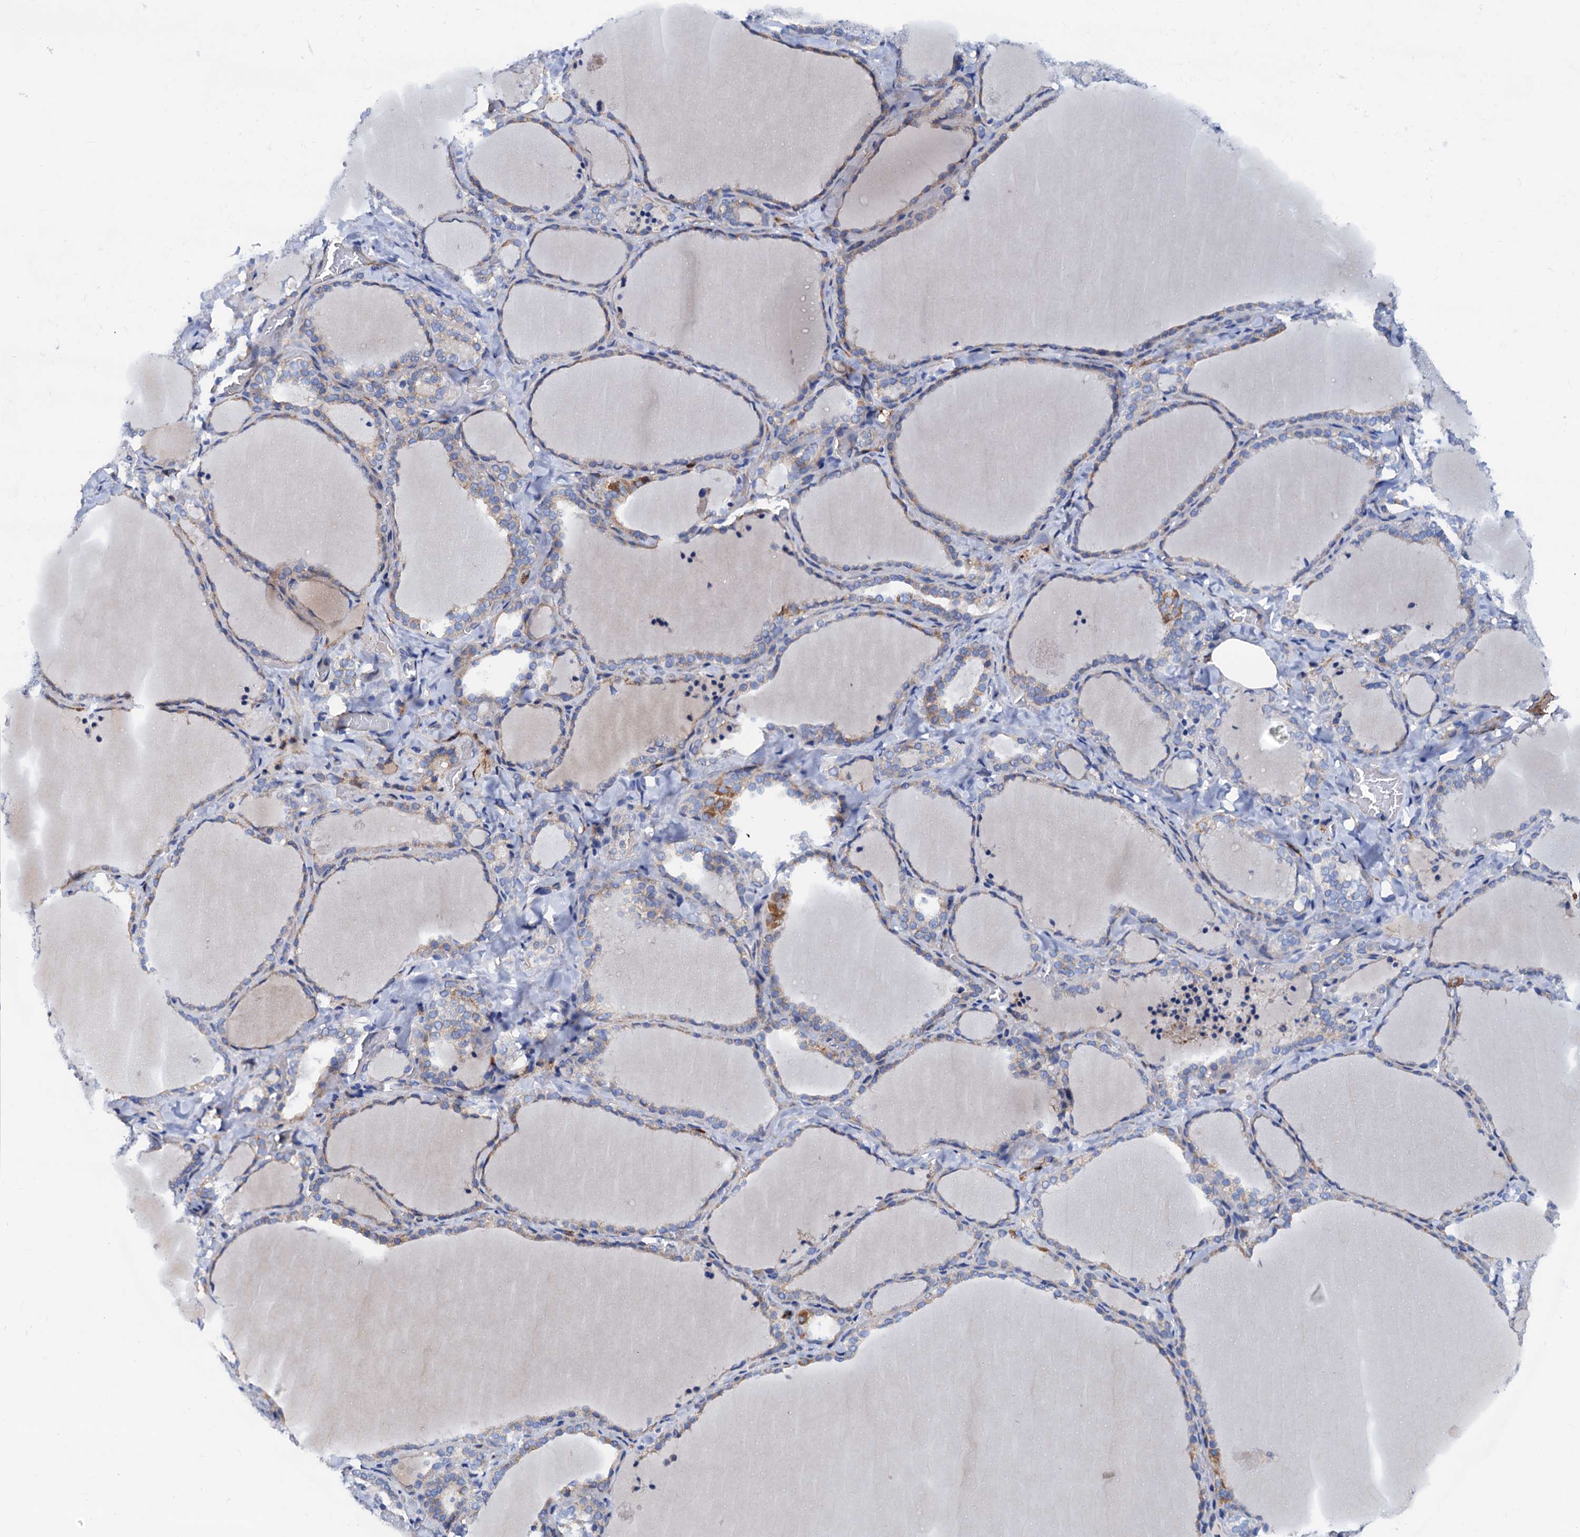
{"staining": {"intensity": "moderate", "quantity": "<25%", "location": "cytoplasmic/membranous"}, "tissue": "thyroid gland", "cell_type": "Glandular cells", "image_type": "normal", "snomed": [{"axis": "morphology", "description": "Normal tissue, NOS"}, {"axis": "topography", "description": "Thyroid gland"}], "caption": "There is low levels of moderate cytoplasmic/membranous staining in glandular cells of unremarkable thyroid gland, as demonstrated by immunohistochemical staining (brown color).", "gene": "RASSF9", "patient": {"sex": "female", "age": 22}}